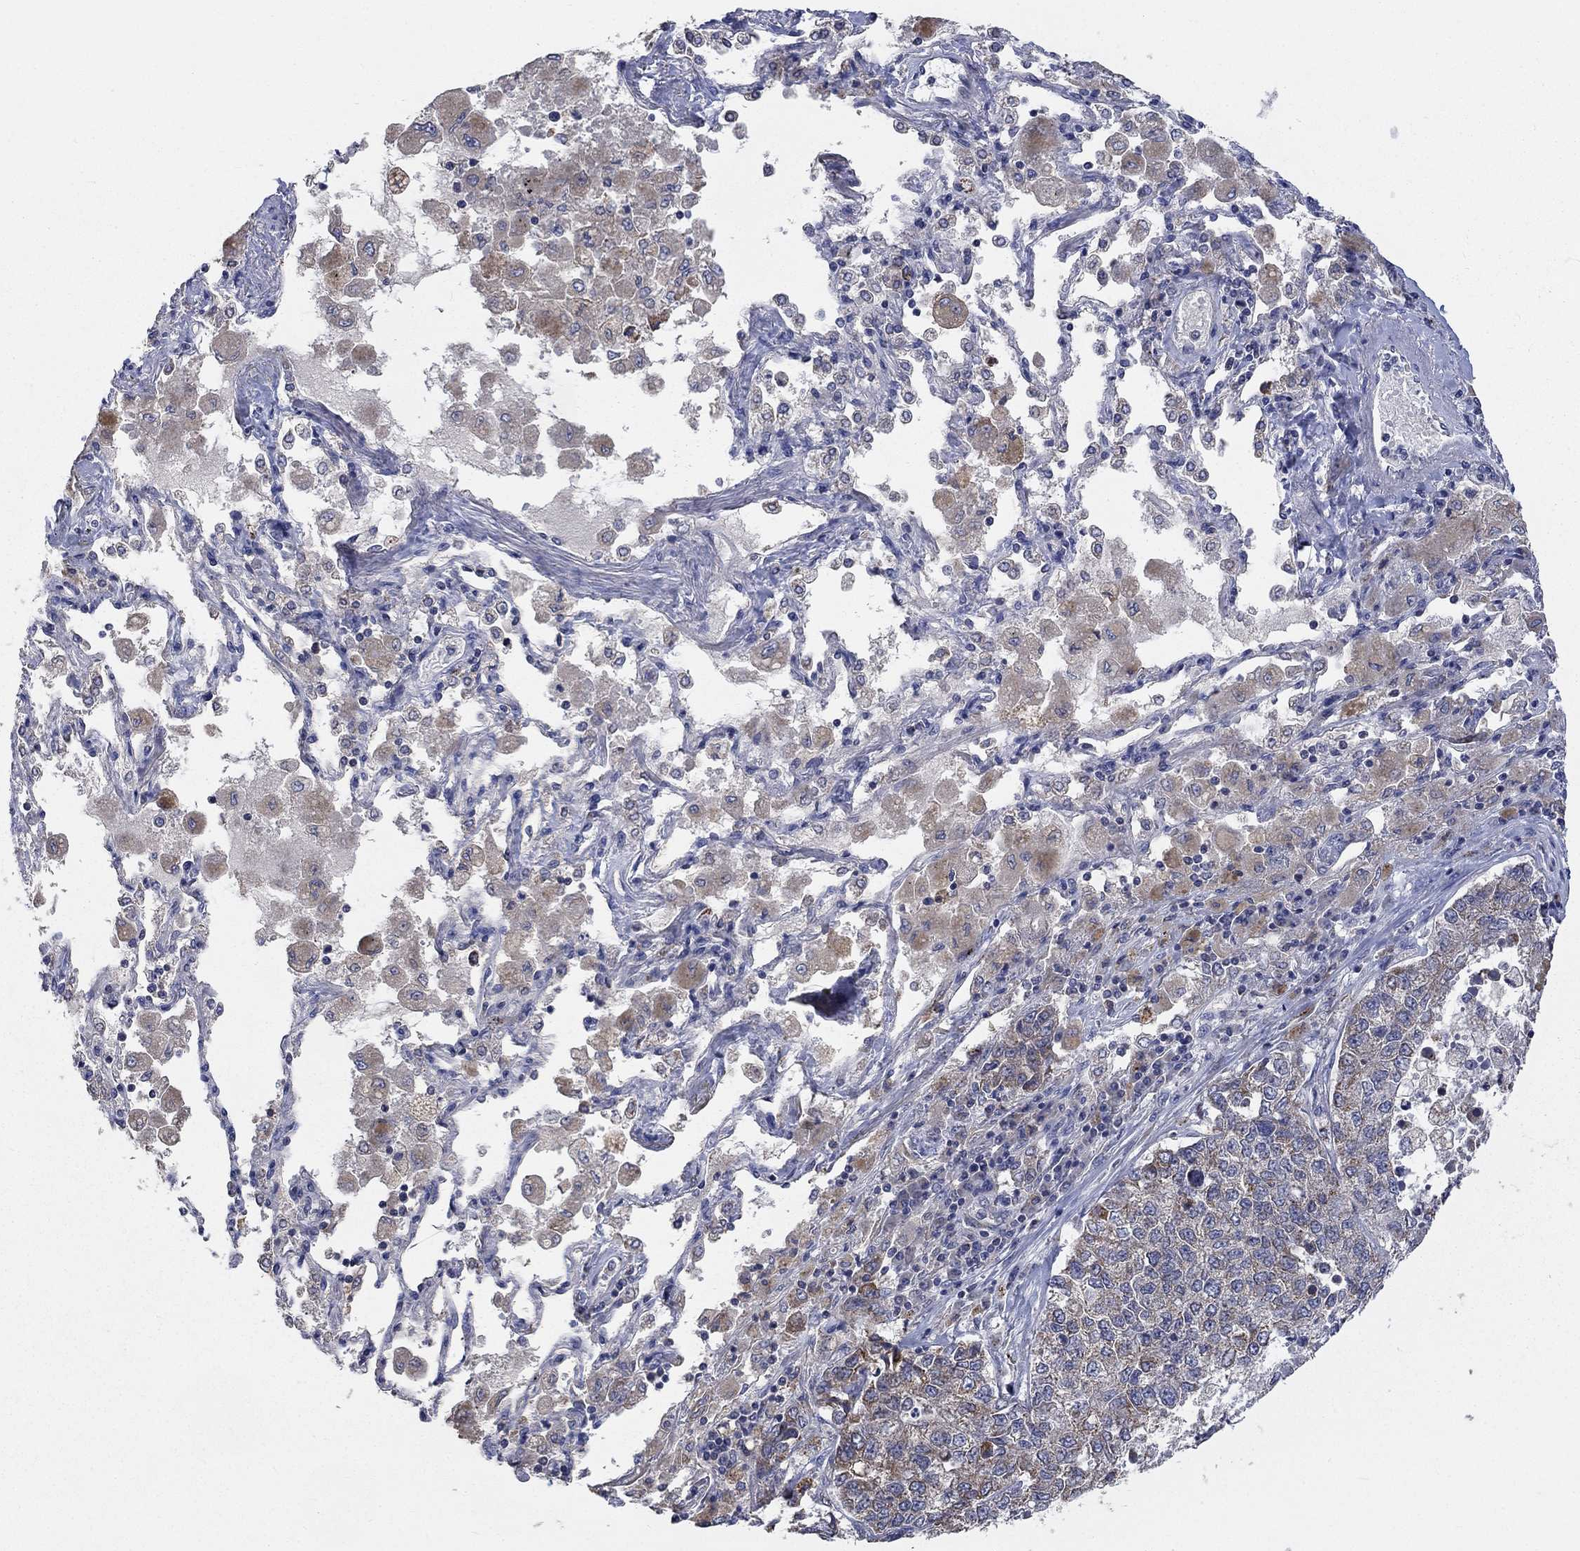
{"staining": {"intensity": "moderate", "quantity": "<25%", "location": "cytoplasmic/membranous"}, "tissue": "lung cancer", "cell_type": "Tumor cells", "image_type": "cancer", "snomed": [{"axis": "morphology", "description": "Adenocarcinoma, NOS"}, {"axis": "topography", "description": "Lung"}], "caption": "Protein expression analysis of human lung cancer (adenocarcinoma) reveals moderate cytoplasmic/membranous positivity in about <25% of tumor cells. Ihc stains the protein of interest in brown and the nuclei are stained blue.", "gene": "UGT8", "patient": {"sex": "male", "age": 49}}